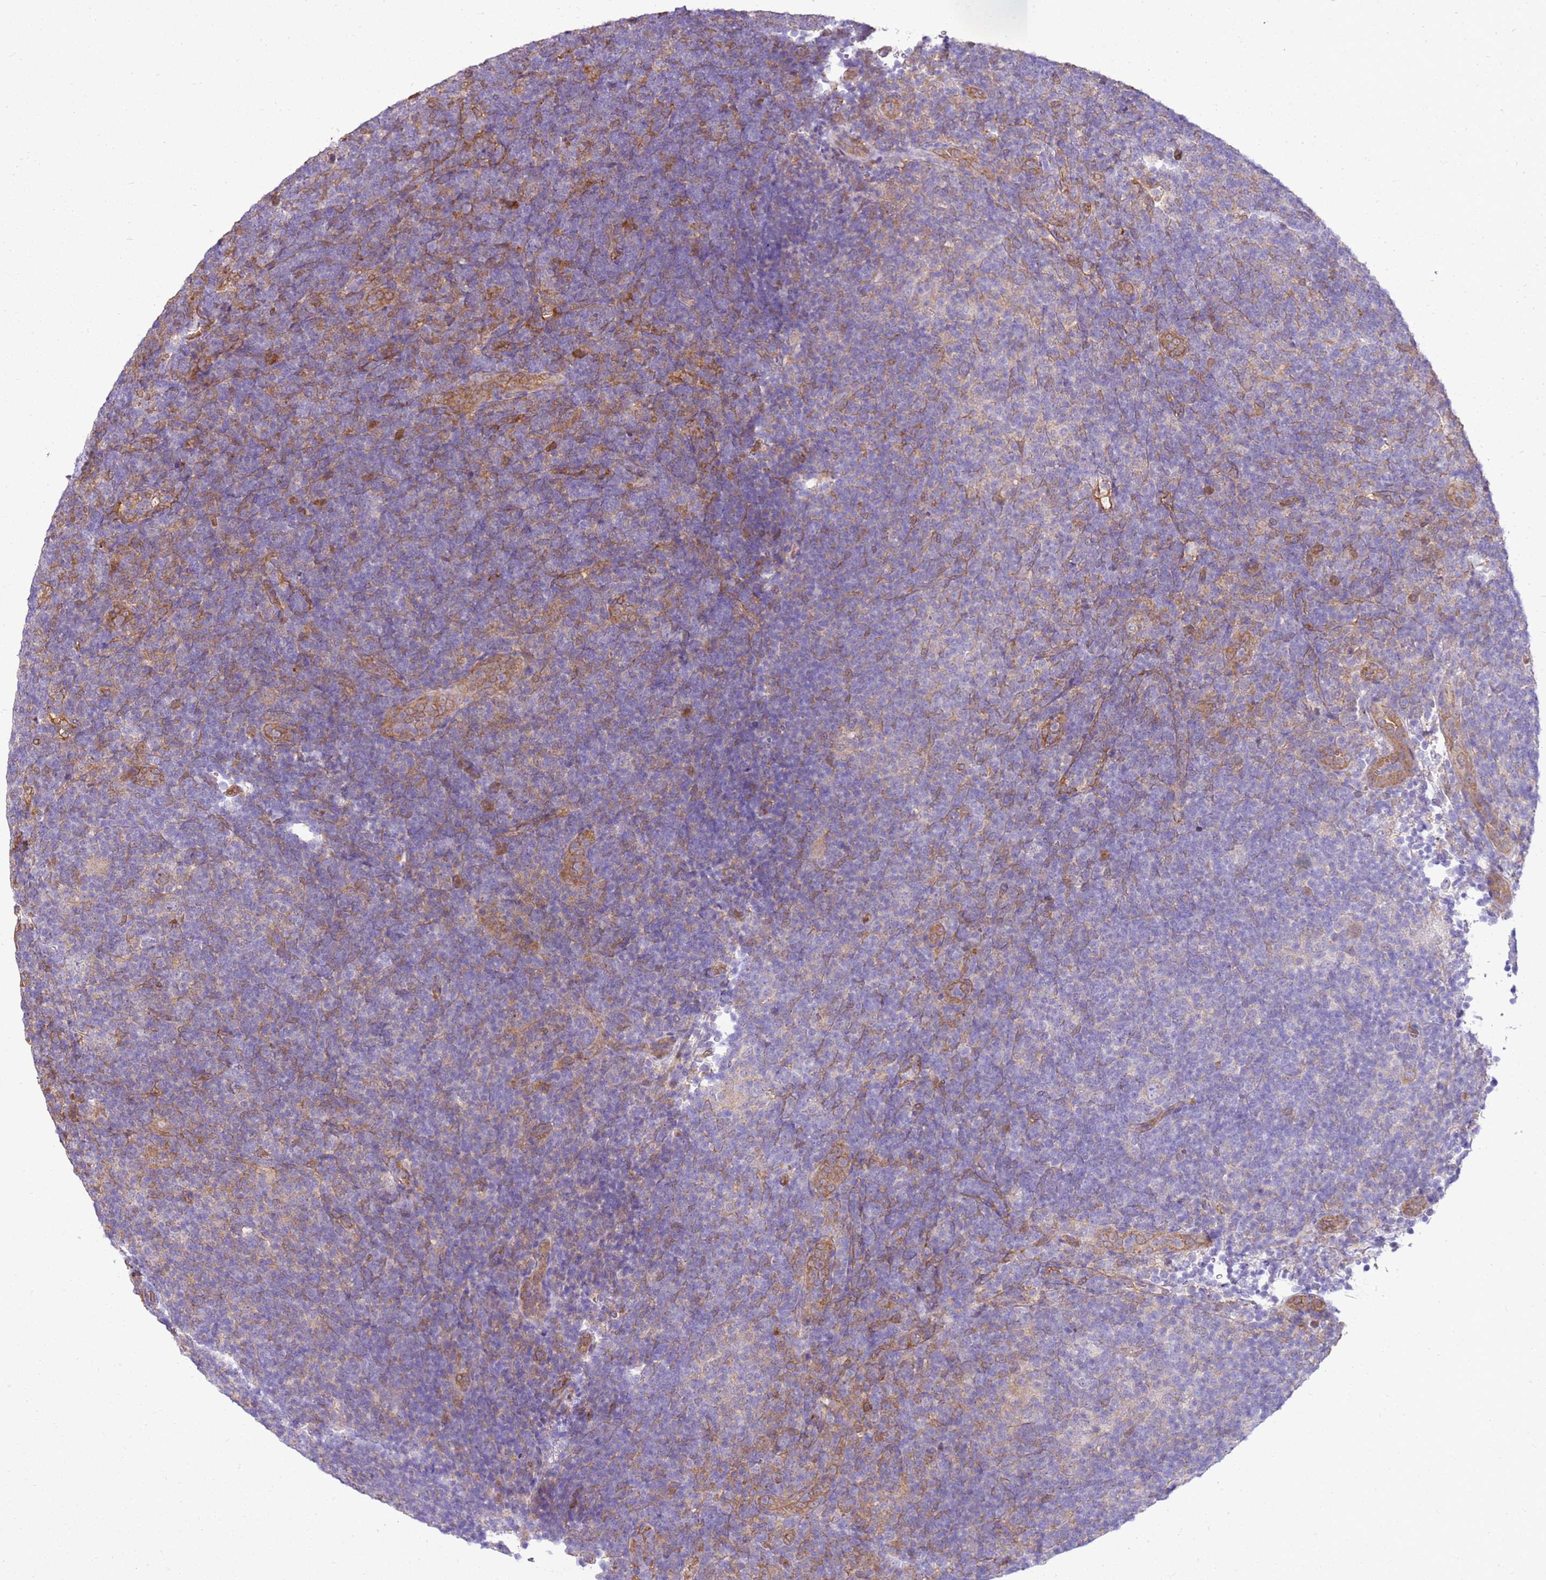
{"staining": {"intensity": "negative", "quantity": "none", "location": "none"}, "tissue": "lymphoma", "cell_type": "Tumor cells", "image_type": "cancer", "snomed": [{"axis": "morphology", "description": "Hodgkin's disease, NOS"}, {"axis": "topography", "description": "Lymph node"}], "caption": "High power microscopy micrograph of an IHC histopathology image of lymphoma, revealing no significant staining in tumor cells.", "gene": "YWHAE", "patient": {"sex": "female", "age": 57}}